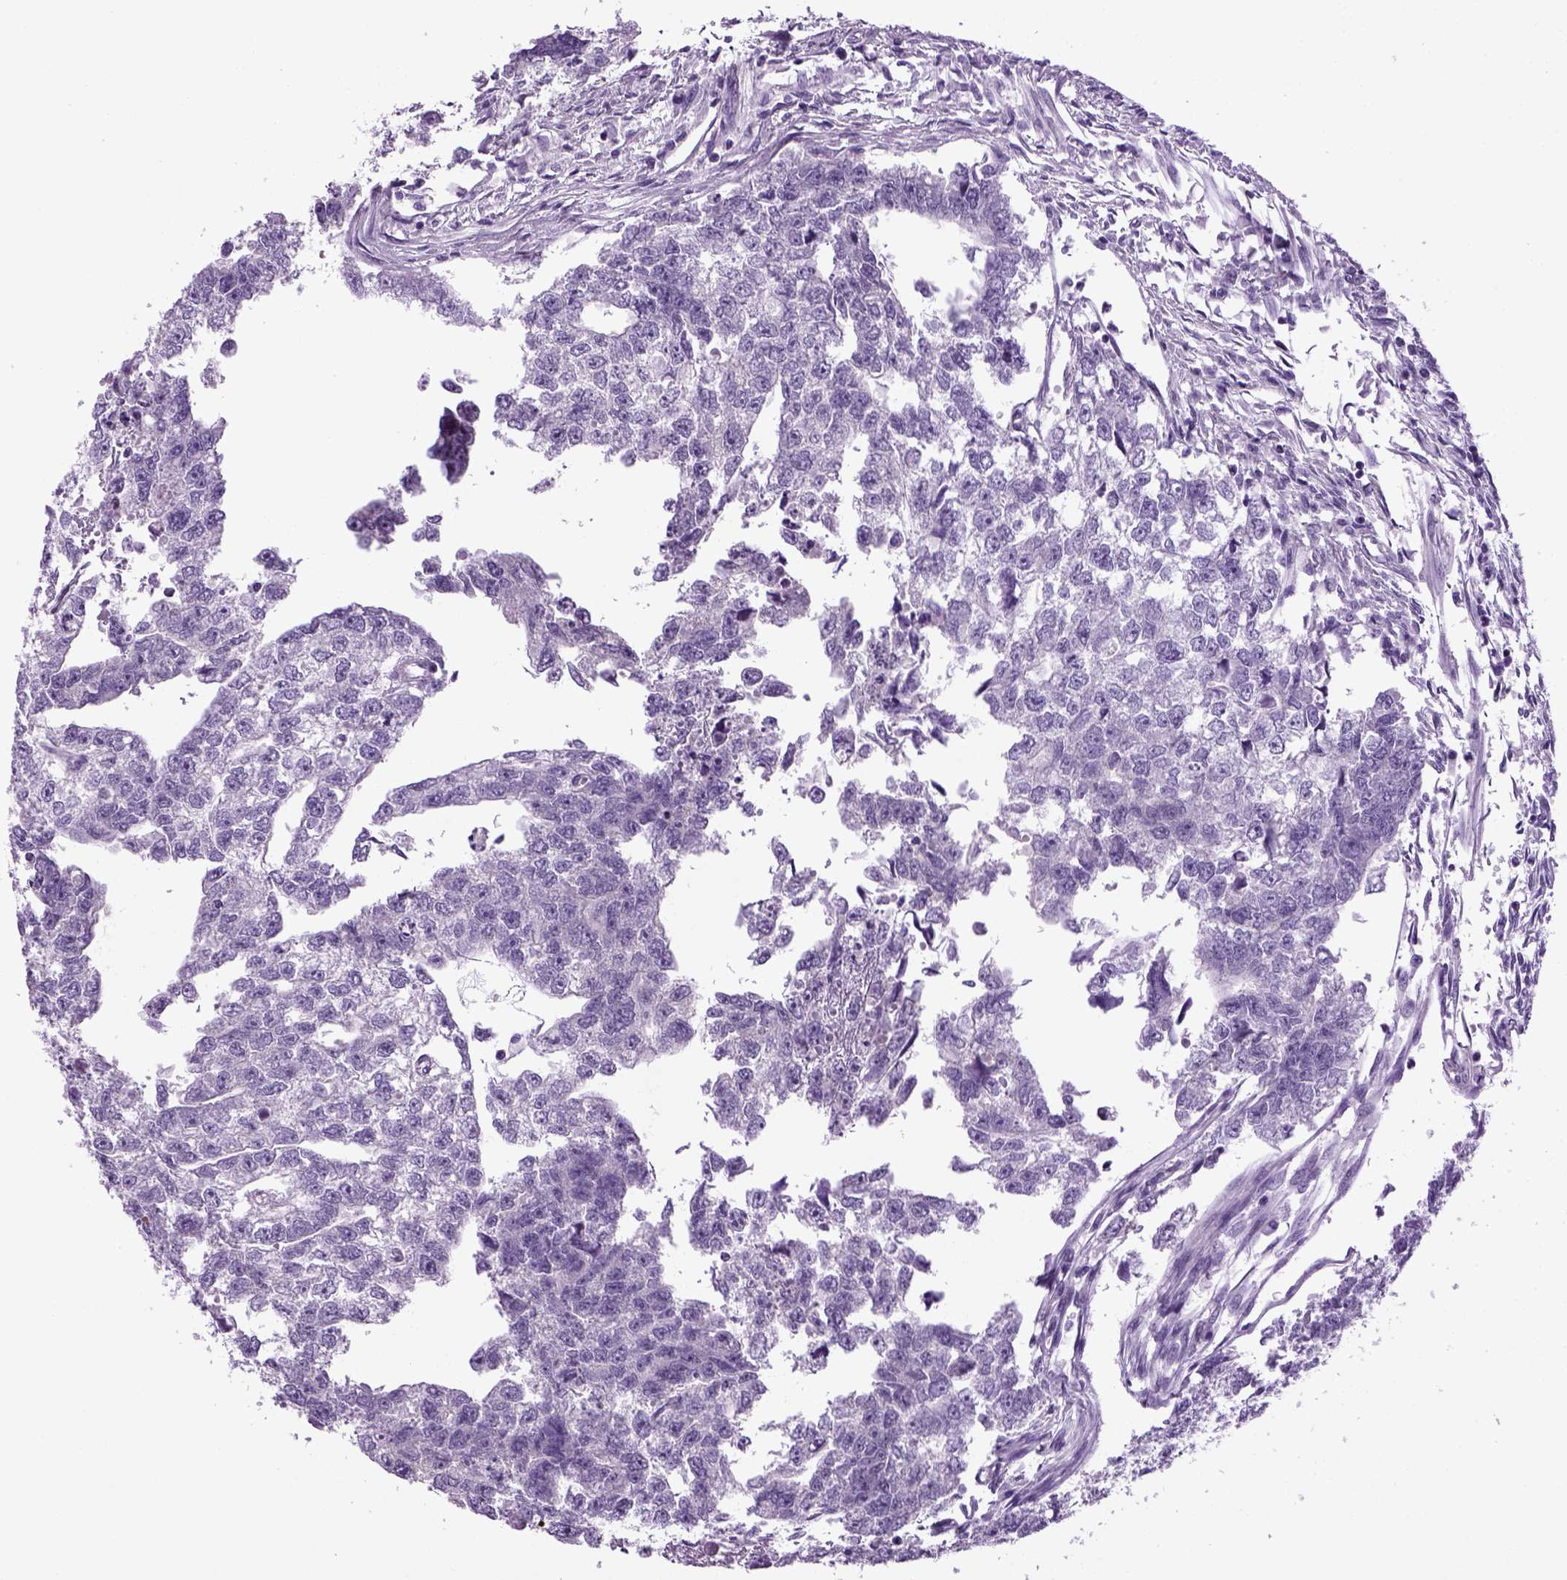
{"staining": {"intensity": "negative", "quantity": "none", "location": "none"}, "tissue": "testis cancer", "cell_type": "Tumor cells", "image_type": "cancer", "snomed": [{"axis": "morphology", "description": "Carcinoma, Embryonal, NOS"}, {"axis": "morphology", "description": "Teratoma, malignant, NOS"}, {"axis": "topography", "description": "Testis"}], "caption": "Tumor cells are negative for protein expression in human testis cancer.", "gene": "HMCN2", "patient": {"sex": "male", "age": 44}}